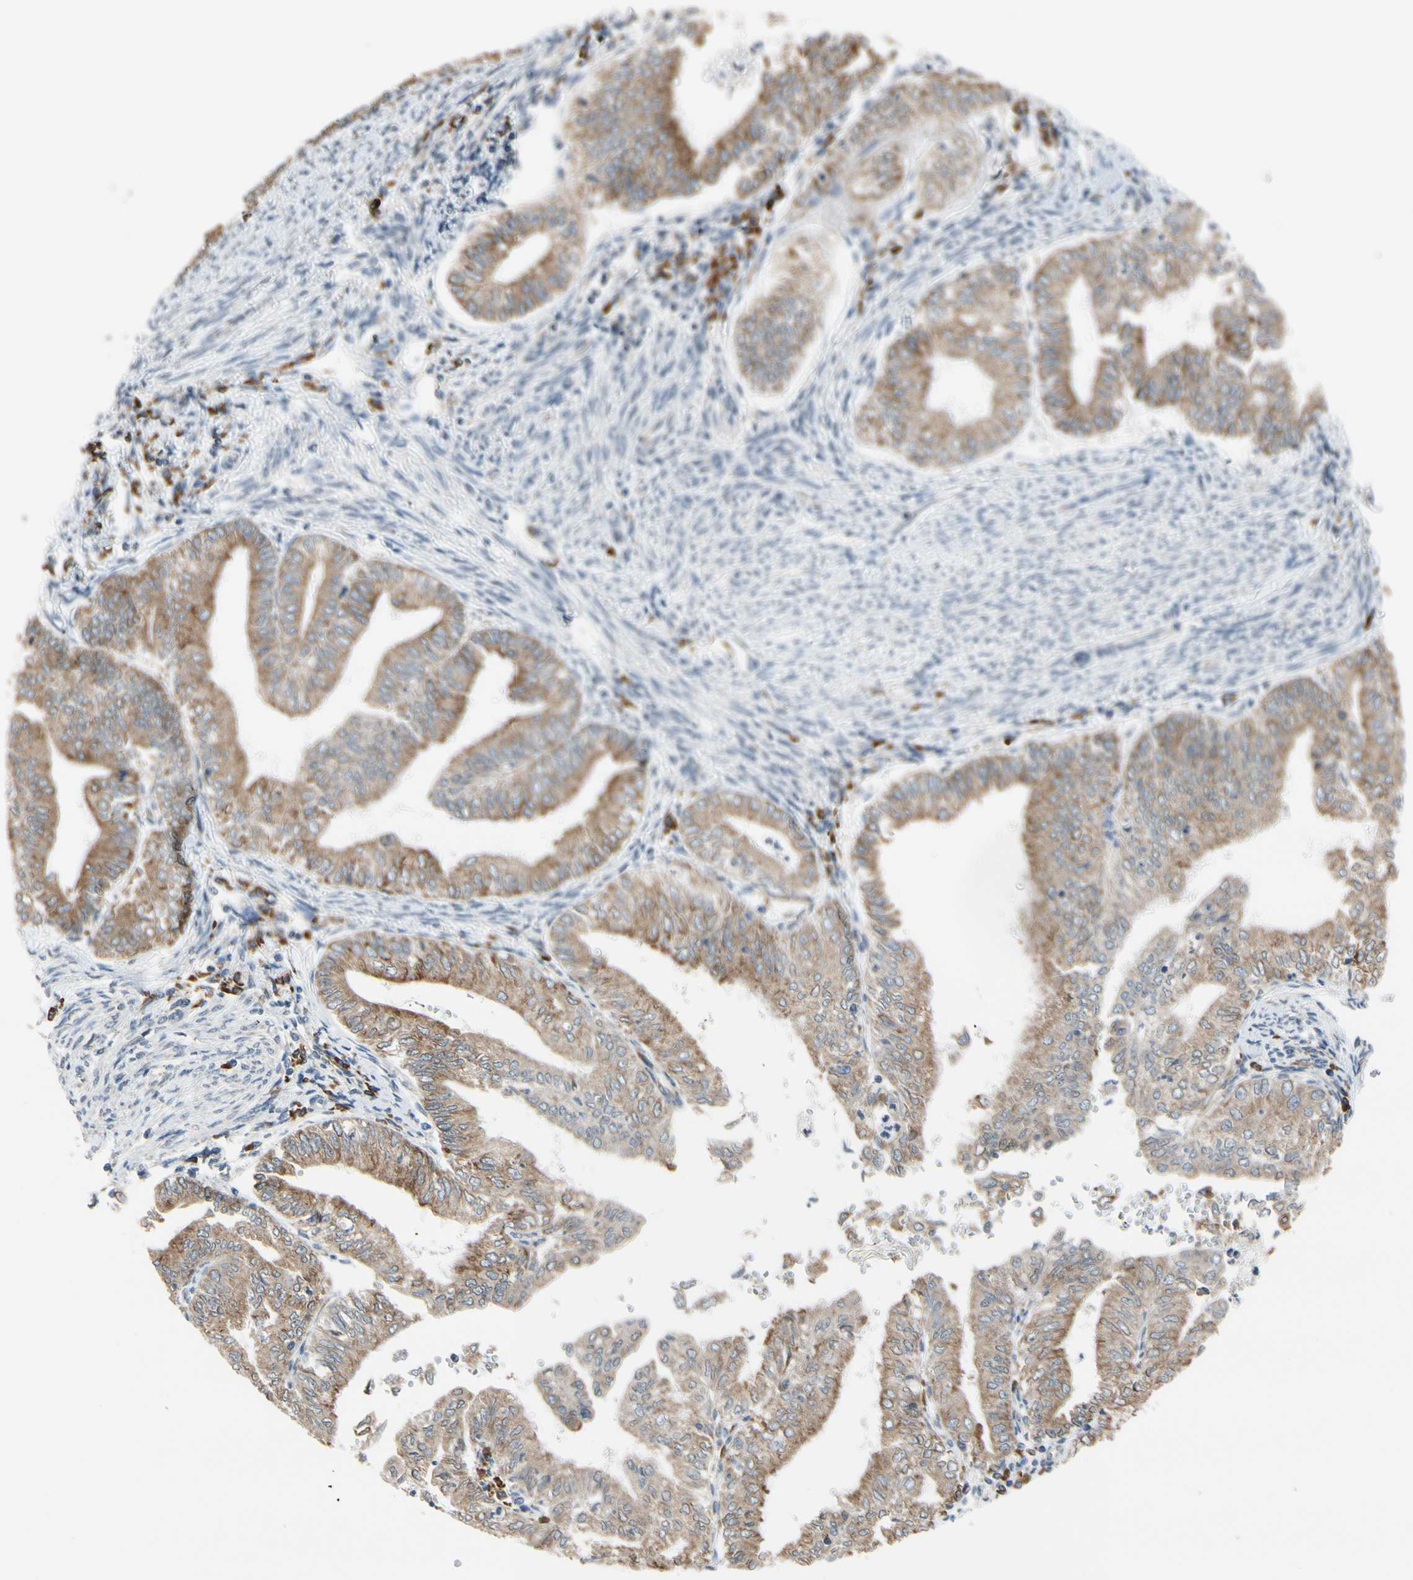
{"staining": {"intensity": "moderate", "quantity": ">75%", "location": "cytoplasmic/membranous"}, "tissue": "endometrial cancer", "cell_type": "Tumor cells", "image_type": "cancer", "snomed": [{"axis": "morphology", "description": "Adenocarcinoma, NOS"}, {"axis": "topography", "description": "Endometrium"}], "caption": "High-magnification brightfield microscopy of adenocarcinoma (endometrial) stained with DAB (3,3'-diaminobenzidine) (brown) and counterstained with hematoxylin (blue). tumor cells exhibit moderate cytoplasmic/membranous staining is appreciated in approximately>75% of cells. (DAB (3,3'-diaminobenzidine) IHC, brown staining for protein, blue staining for nuclei).", "gene": "RPN2", "patient": {"sex": "female", "age": 66}}